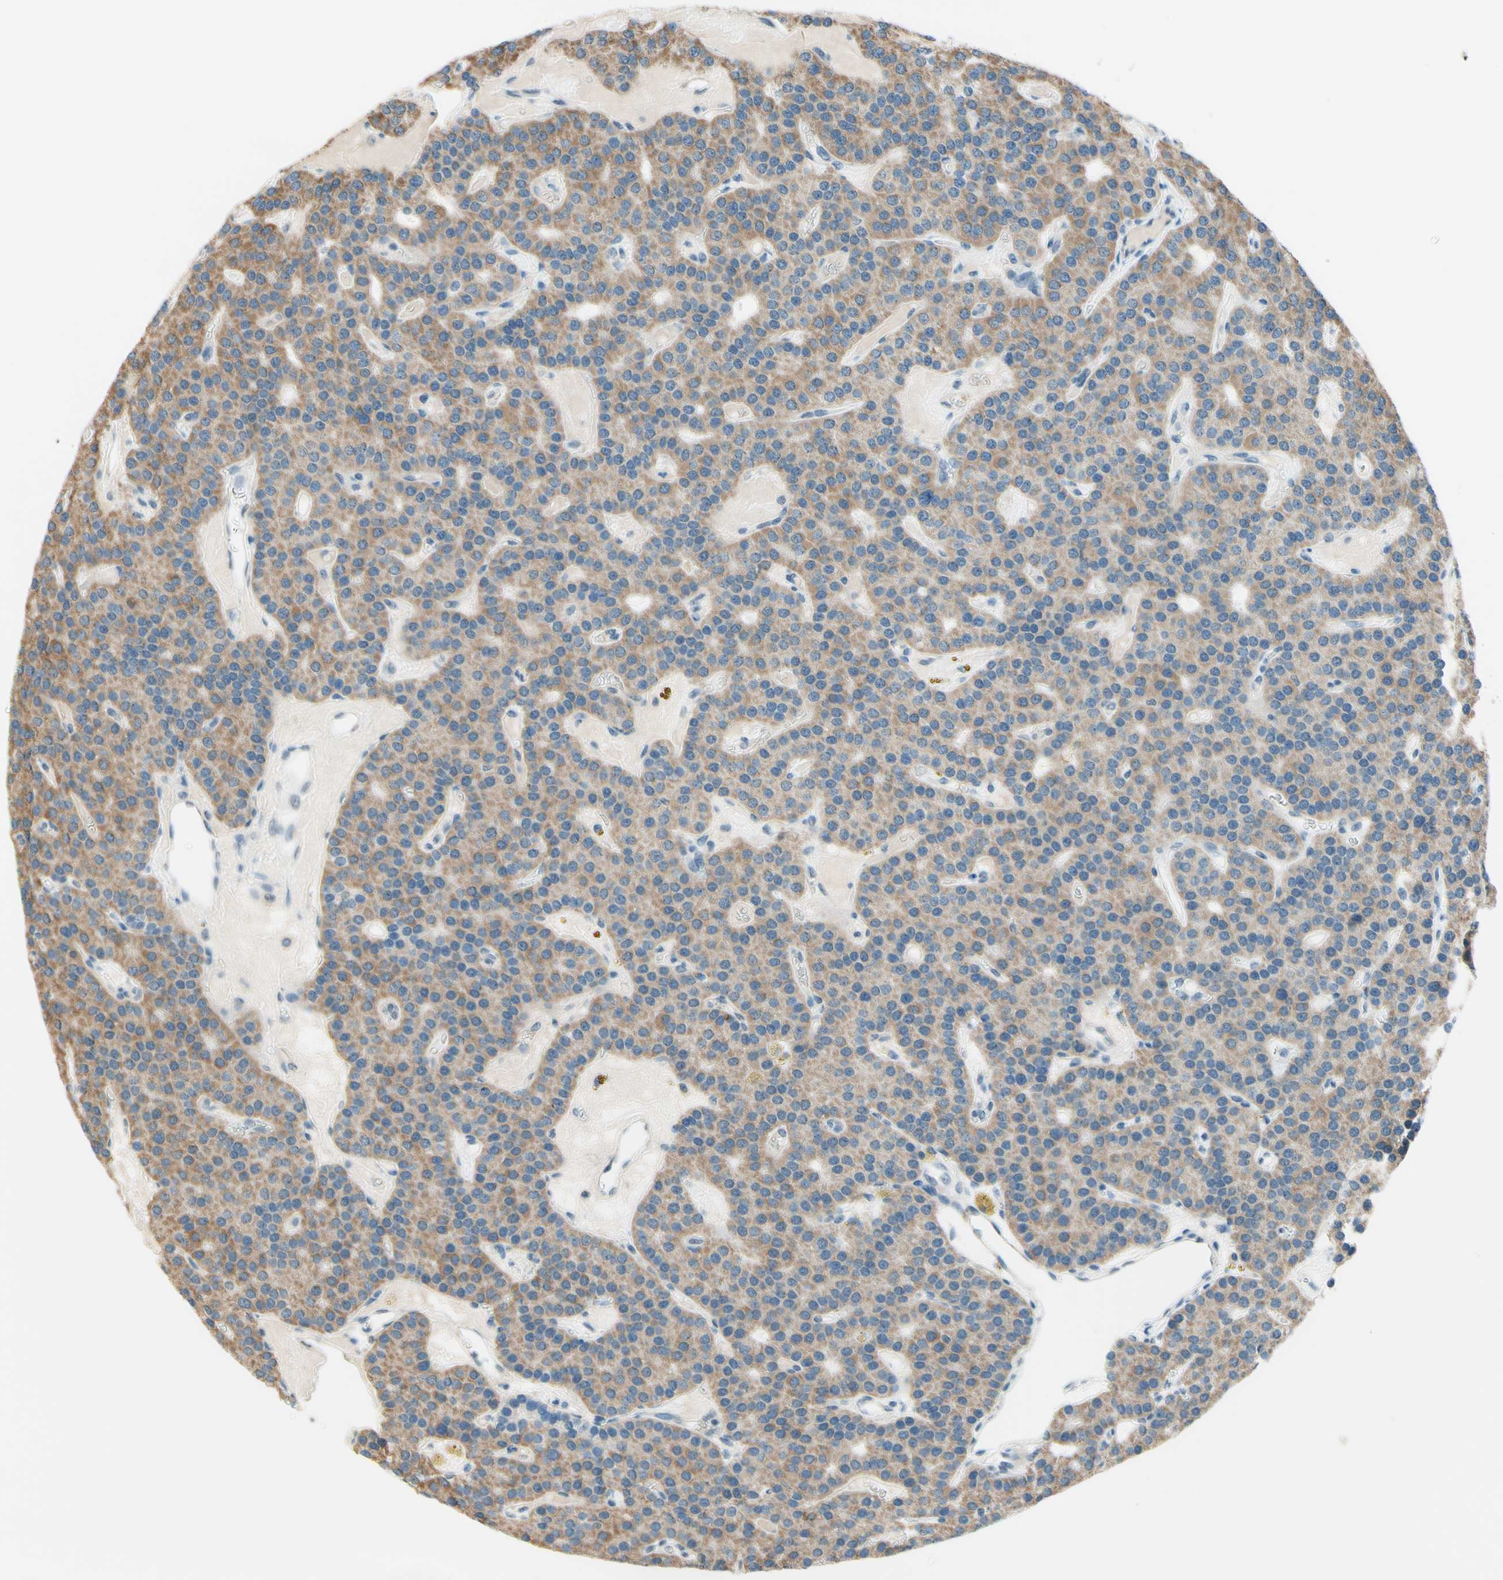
{"staining": {"intensity": "weak", "quantity": "25%-75%", "location": "cytoplasmic/membranous"}, "tissue": "parathyroid gland", "cell_type": "Glandular cells", "image_type": "normal", "snomed": [{"axis": "morphology", "description": "Normal tissue, NOS"}, {"axis": "morphology", "description": "Adenoma, NOS"}, {"axis": "topography", "description": "Parathyroid gland"}], "caption": "IHC photomicrograph of normal human parathyroid gland stained for a protein (brown), which exhibits low levels of weak cytoplasmic/membranous staining in about 25%-75% of glandular cells.", "gene": "JPH1", "patient": {"sex": "female", "age": 86}}